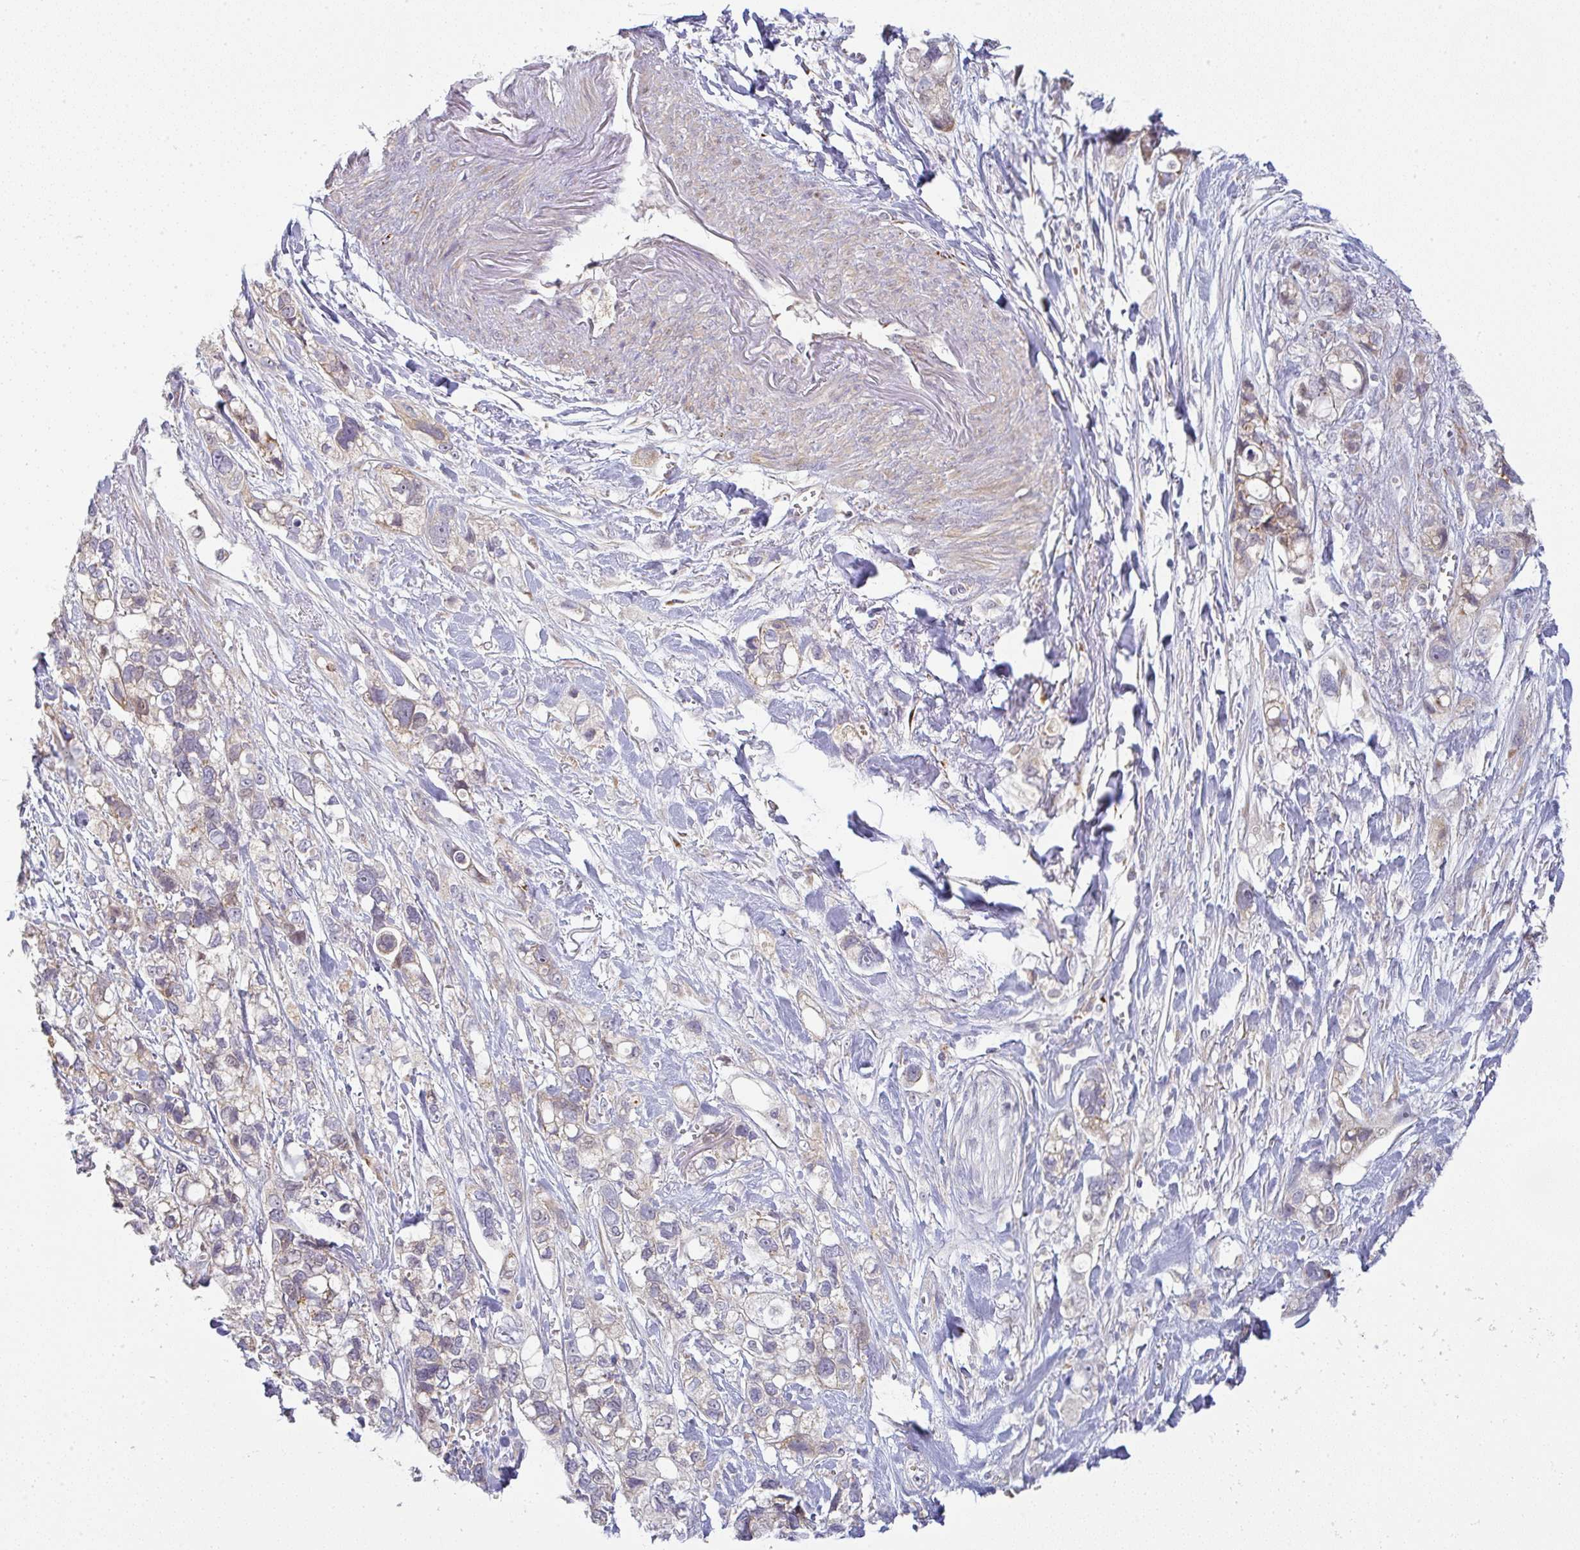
{"staining": {"intensity": "moderate", "quantity": "<25%", "location": "cytoplasmic/membranous"}, "tissue": "stomach cancer", "cell_type": "Tumor cells", "image_type": "cancer", "snomed": [{"axis": "morphology", "description": "Adenocarcinoma, NOS"}, {"axis": "topography", "description": "Stomach, upper"}], "caption": "There is low levels of moderate cytoplasmic/membranous staining in tumor cells of stomach cancer, as demonstrated by immunohistochemical staining (brown color).", "gene": "MOB1A", "patient": {"sex": "female", "age": 81}}